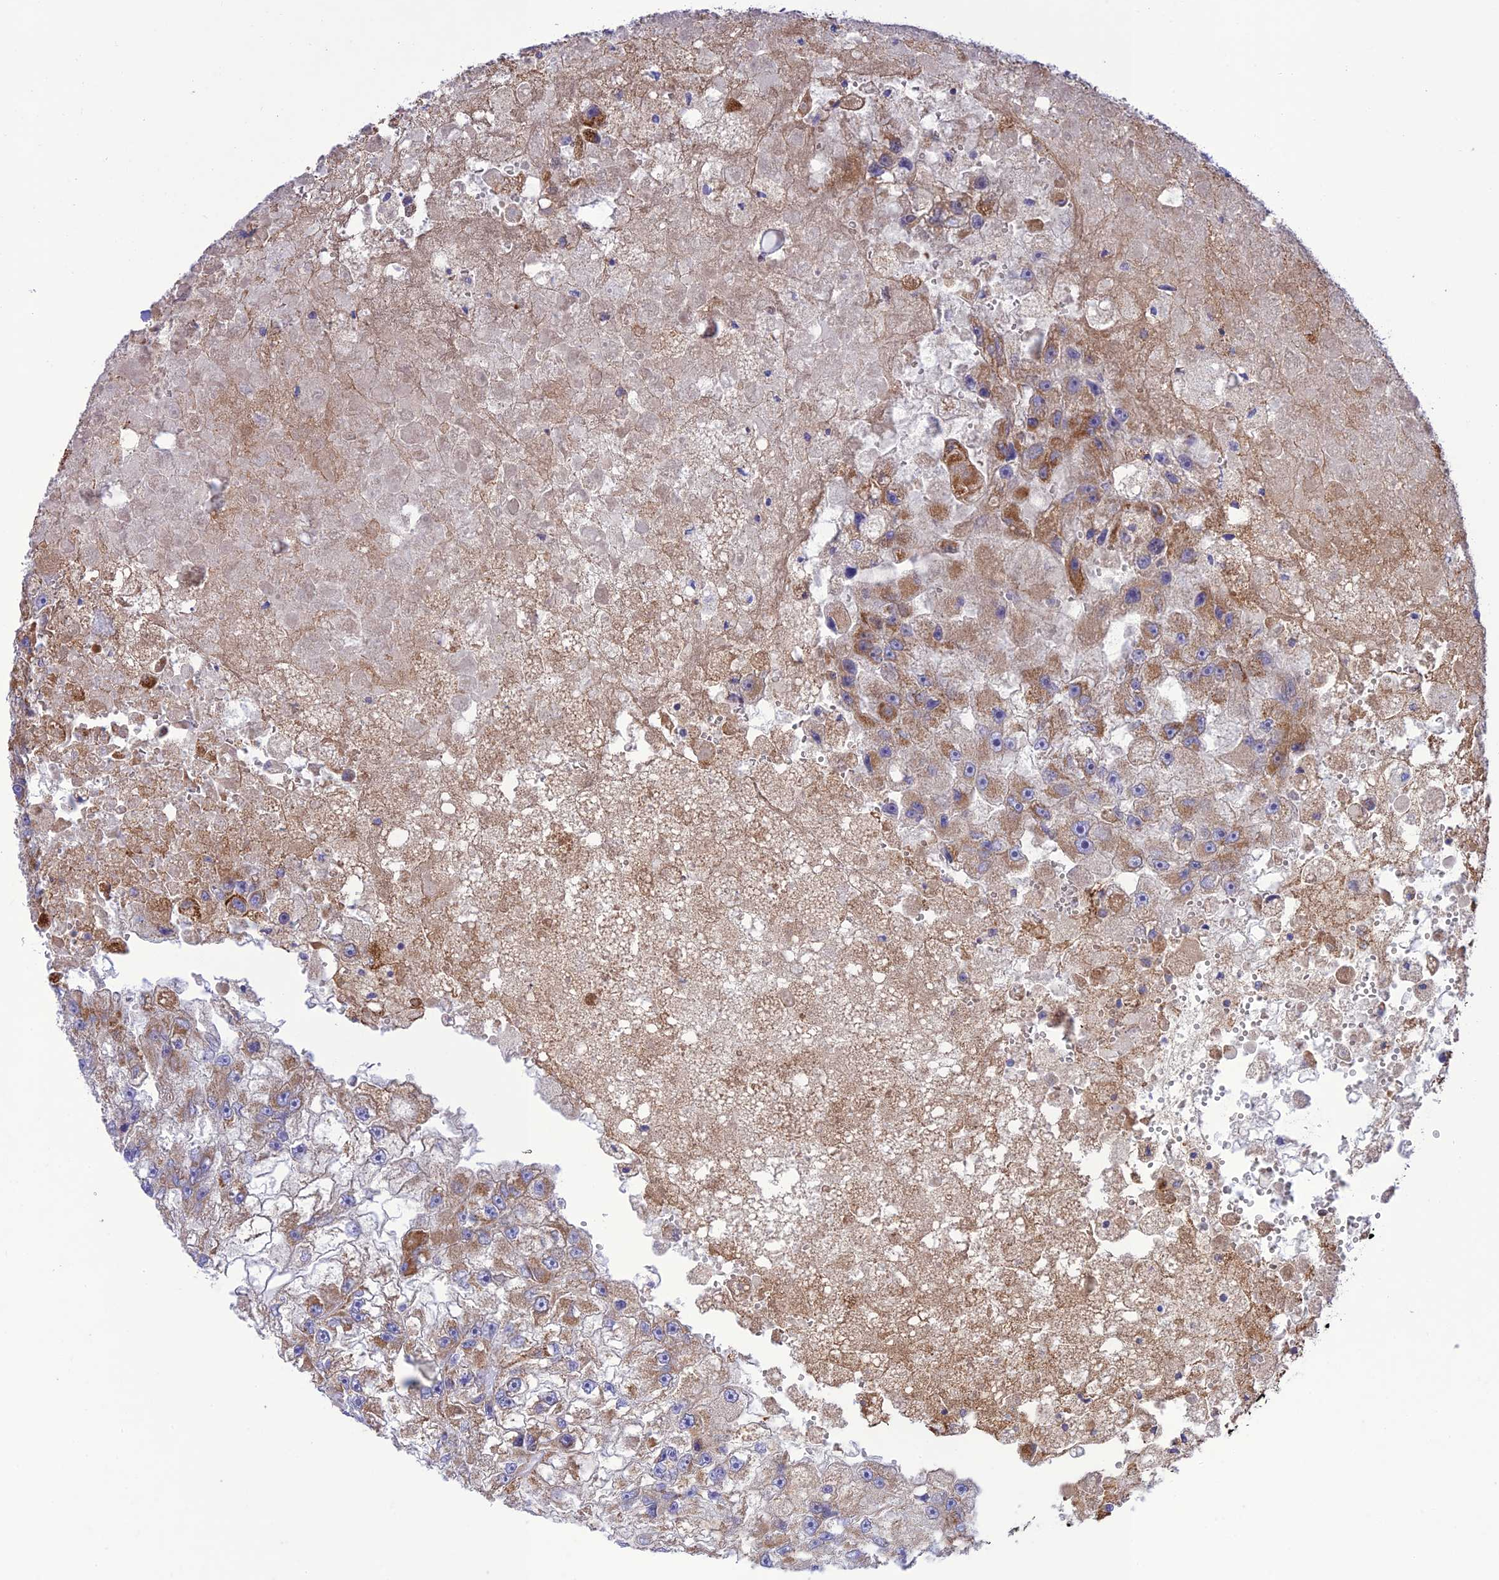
{"staining": {"intensity": "moderate", "quantity": "25%-75%", "location": "cytoplasmic/membranous"}, "tissue": "renal cancer", "cell_type": "Tumor cells", "image_type": "cancer", "snomed": [{"axis": "morphology", "description": "Adenocarcinoma, NOS"}, {"axis": "topography", "description": "Kidney"}], "caption": "The histopathology image shows staining of renal cancer (adenocarcinoma), revealing moderate cytoplasmic/membranous protein positivity (brown color) within tumor cells.", "gene": "UAP1L1", "patient": {"sex": "male", "age": 63}}